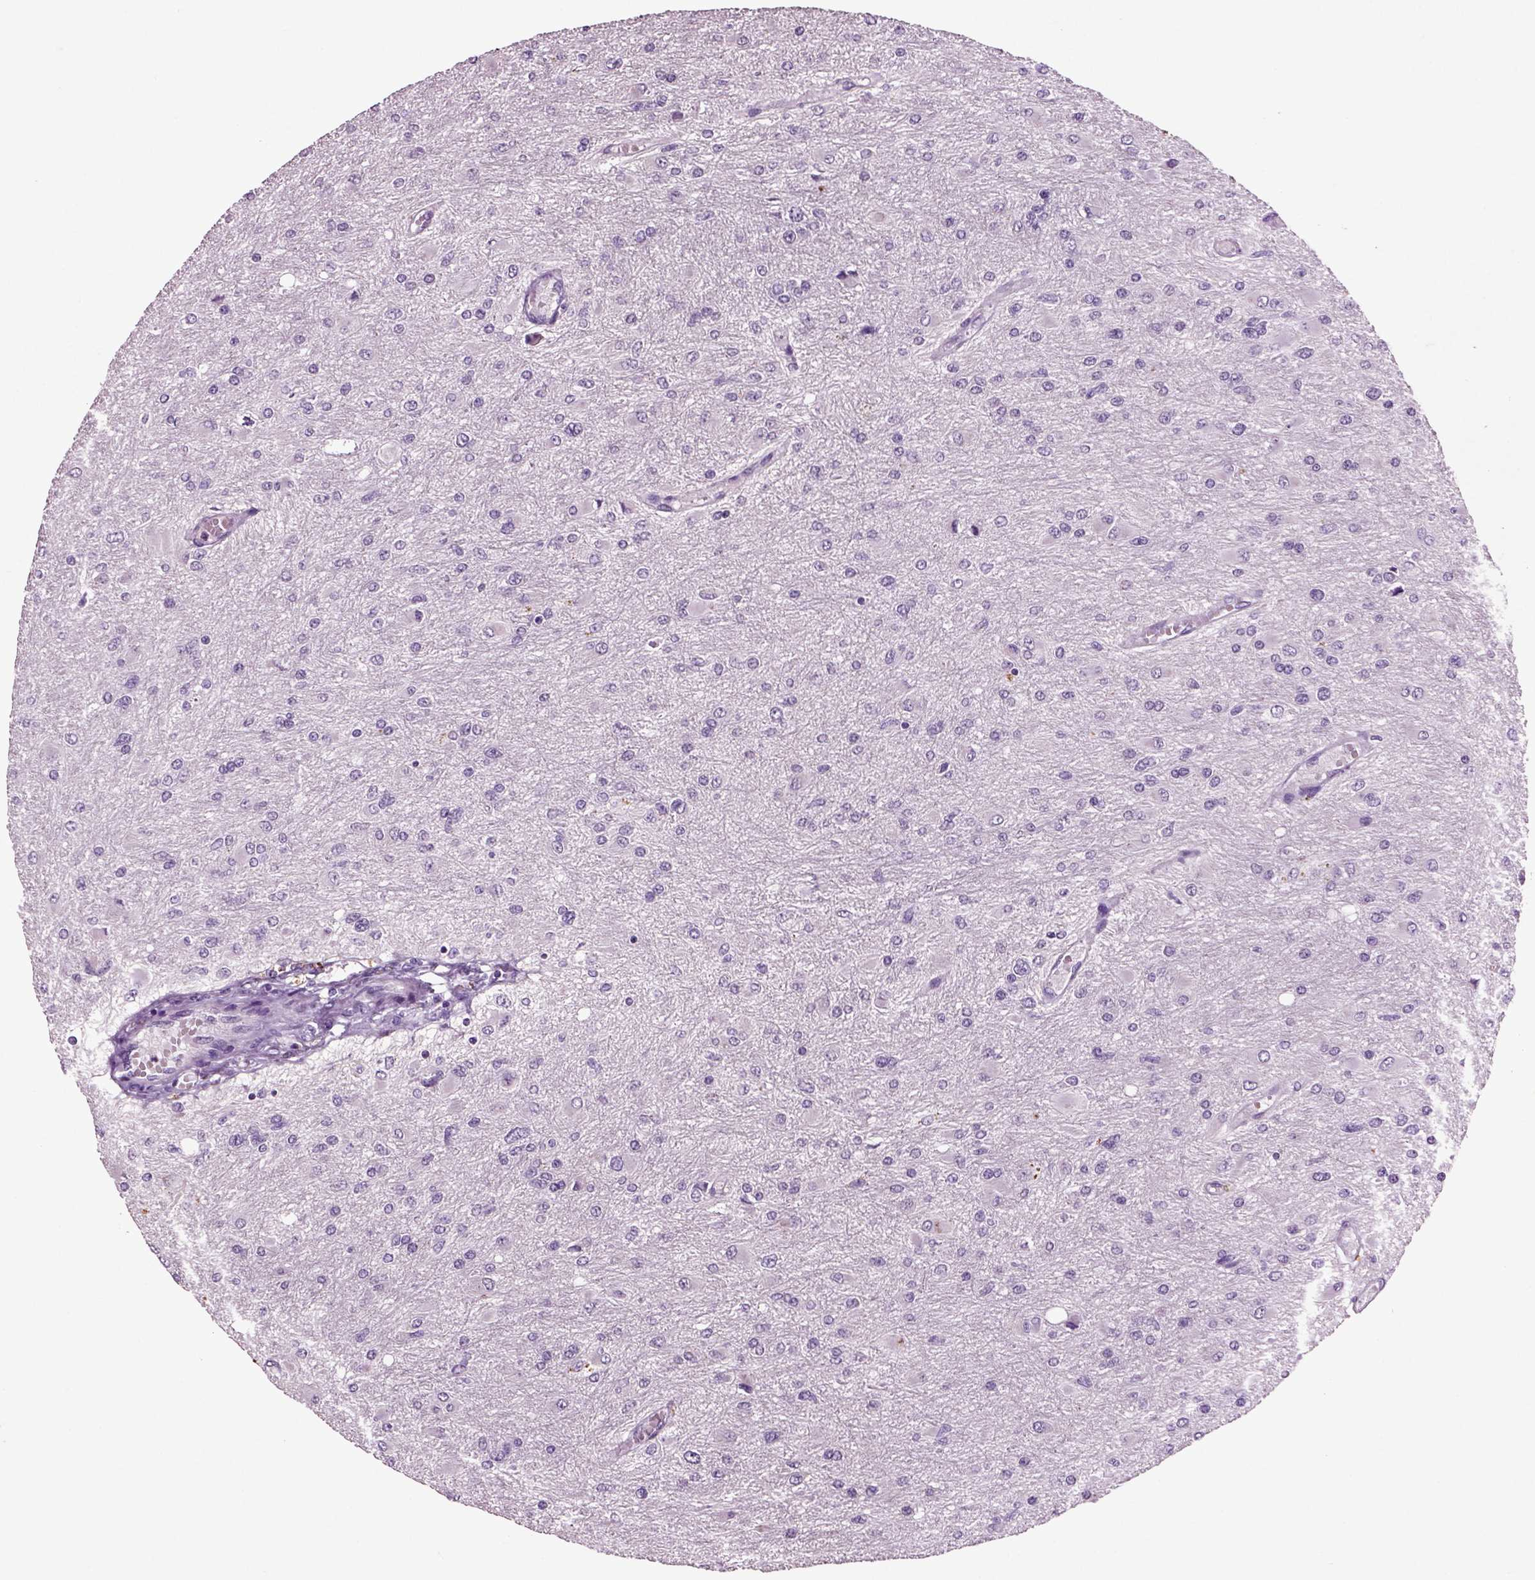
{"staining": {"intensity": "negative", "quantity": "none", "location": "none"}, "tissue": "glioma", "cell_type": "Tumor cells", "image_type": "cancer", "snomed": [{"axis": "morphology", "description": "Glioma, malignant, High grade"}, {"axis": "topography", "description": "Cerebral cortex"}], "caption": "This is an IHC image of human malignant high-grade glioma. There is no staining in tumor cells.", "gene": "CRHR1", "patient": {"sex": "female", "age": 36}}